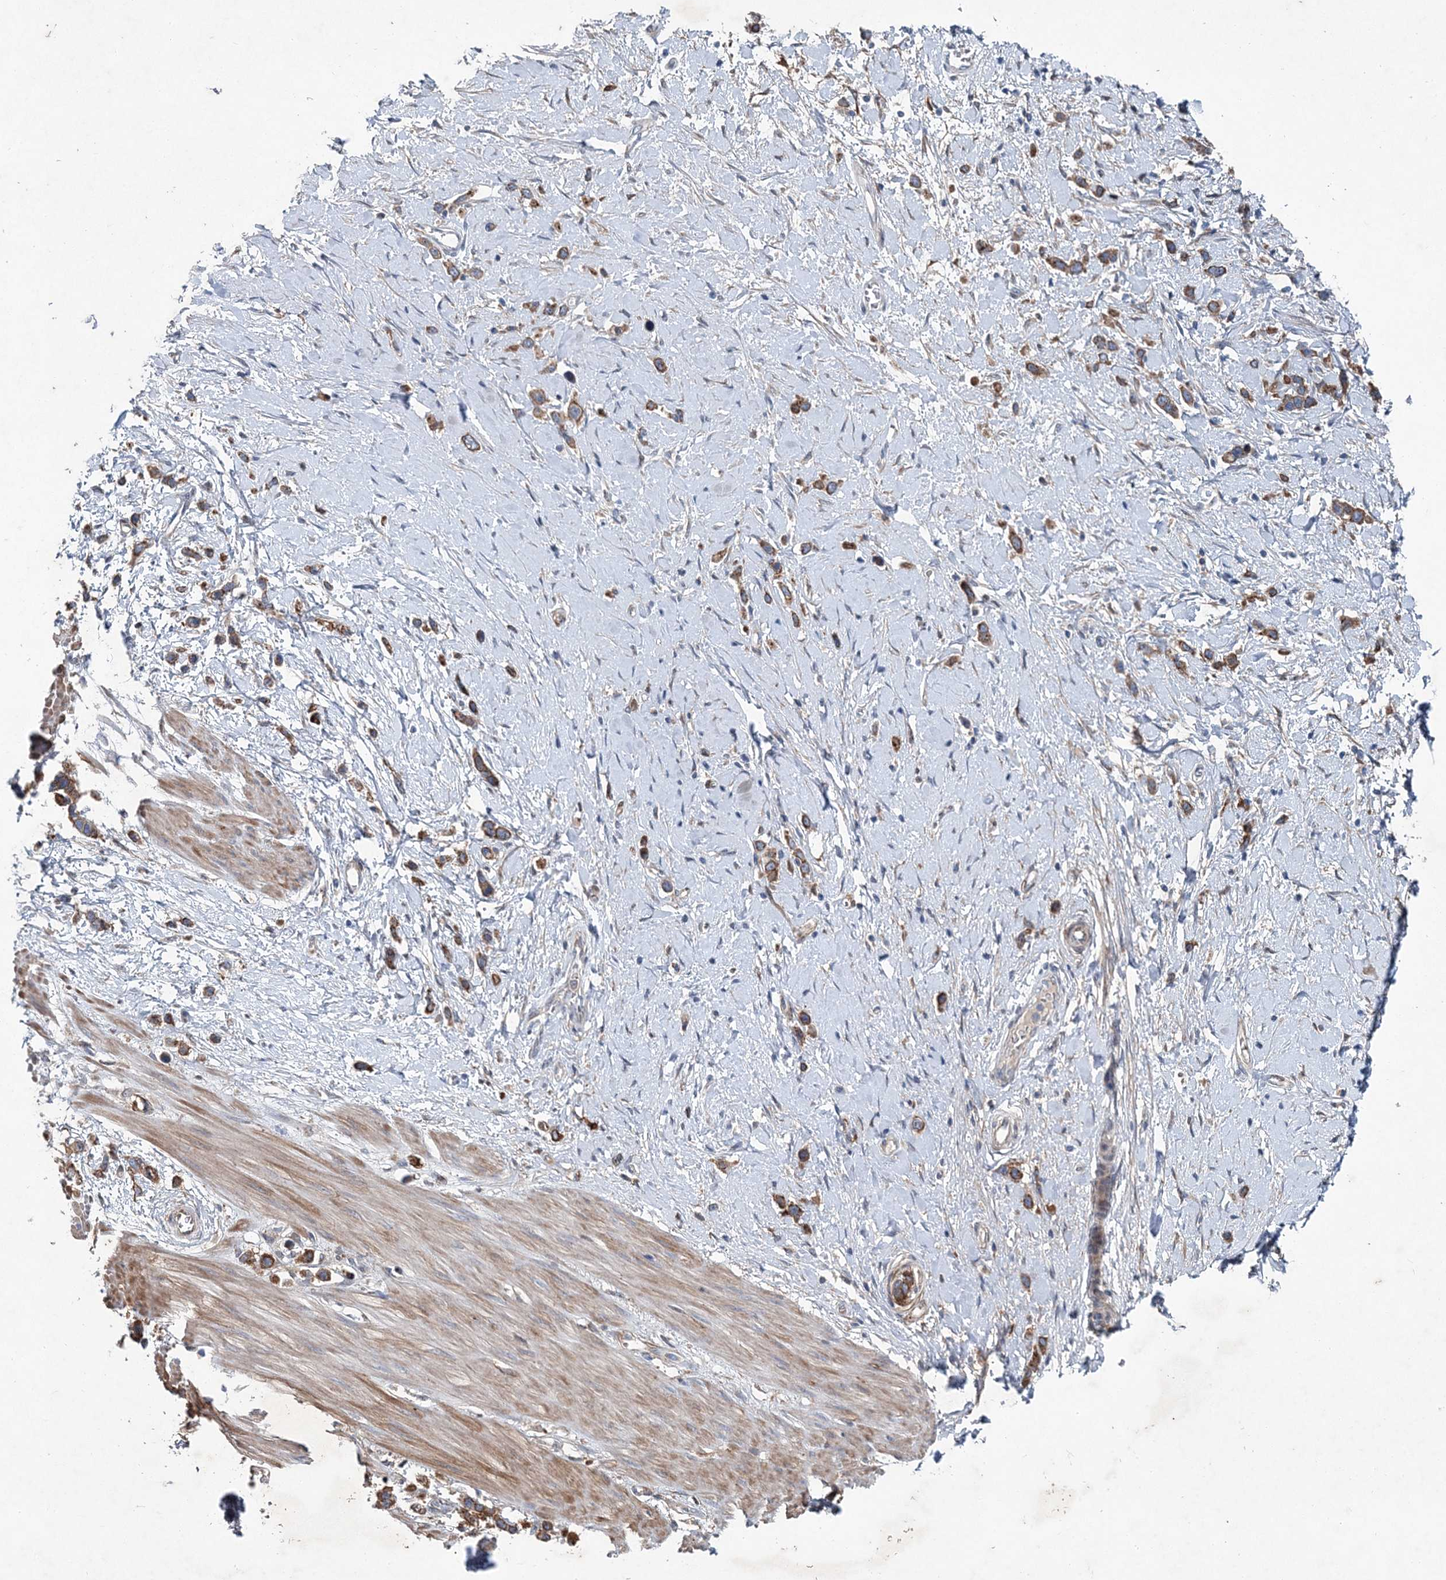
{"staining": {"intensity": "strong", "quantity": ">75%", "location": "cytoplasmic/membranous"}, "tissue": "stomach cancer", "cell_type": "Tumor cells", "image_type": "cancer", "snomed": [{"axis": "morphology", "description": "Adenocarcinoma, NOS"}, {"axis": "topography", "description": "Stomach"}], "caption": "Tumor cells exhibit high levels of strong cytoplasmic/membranous staining in approximately >75% of cells in stomach cancer.", "gene": "SPOPL", "patient": {"sex": "female", "age": 65}}